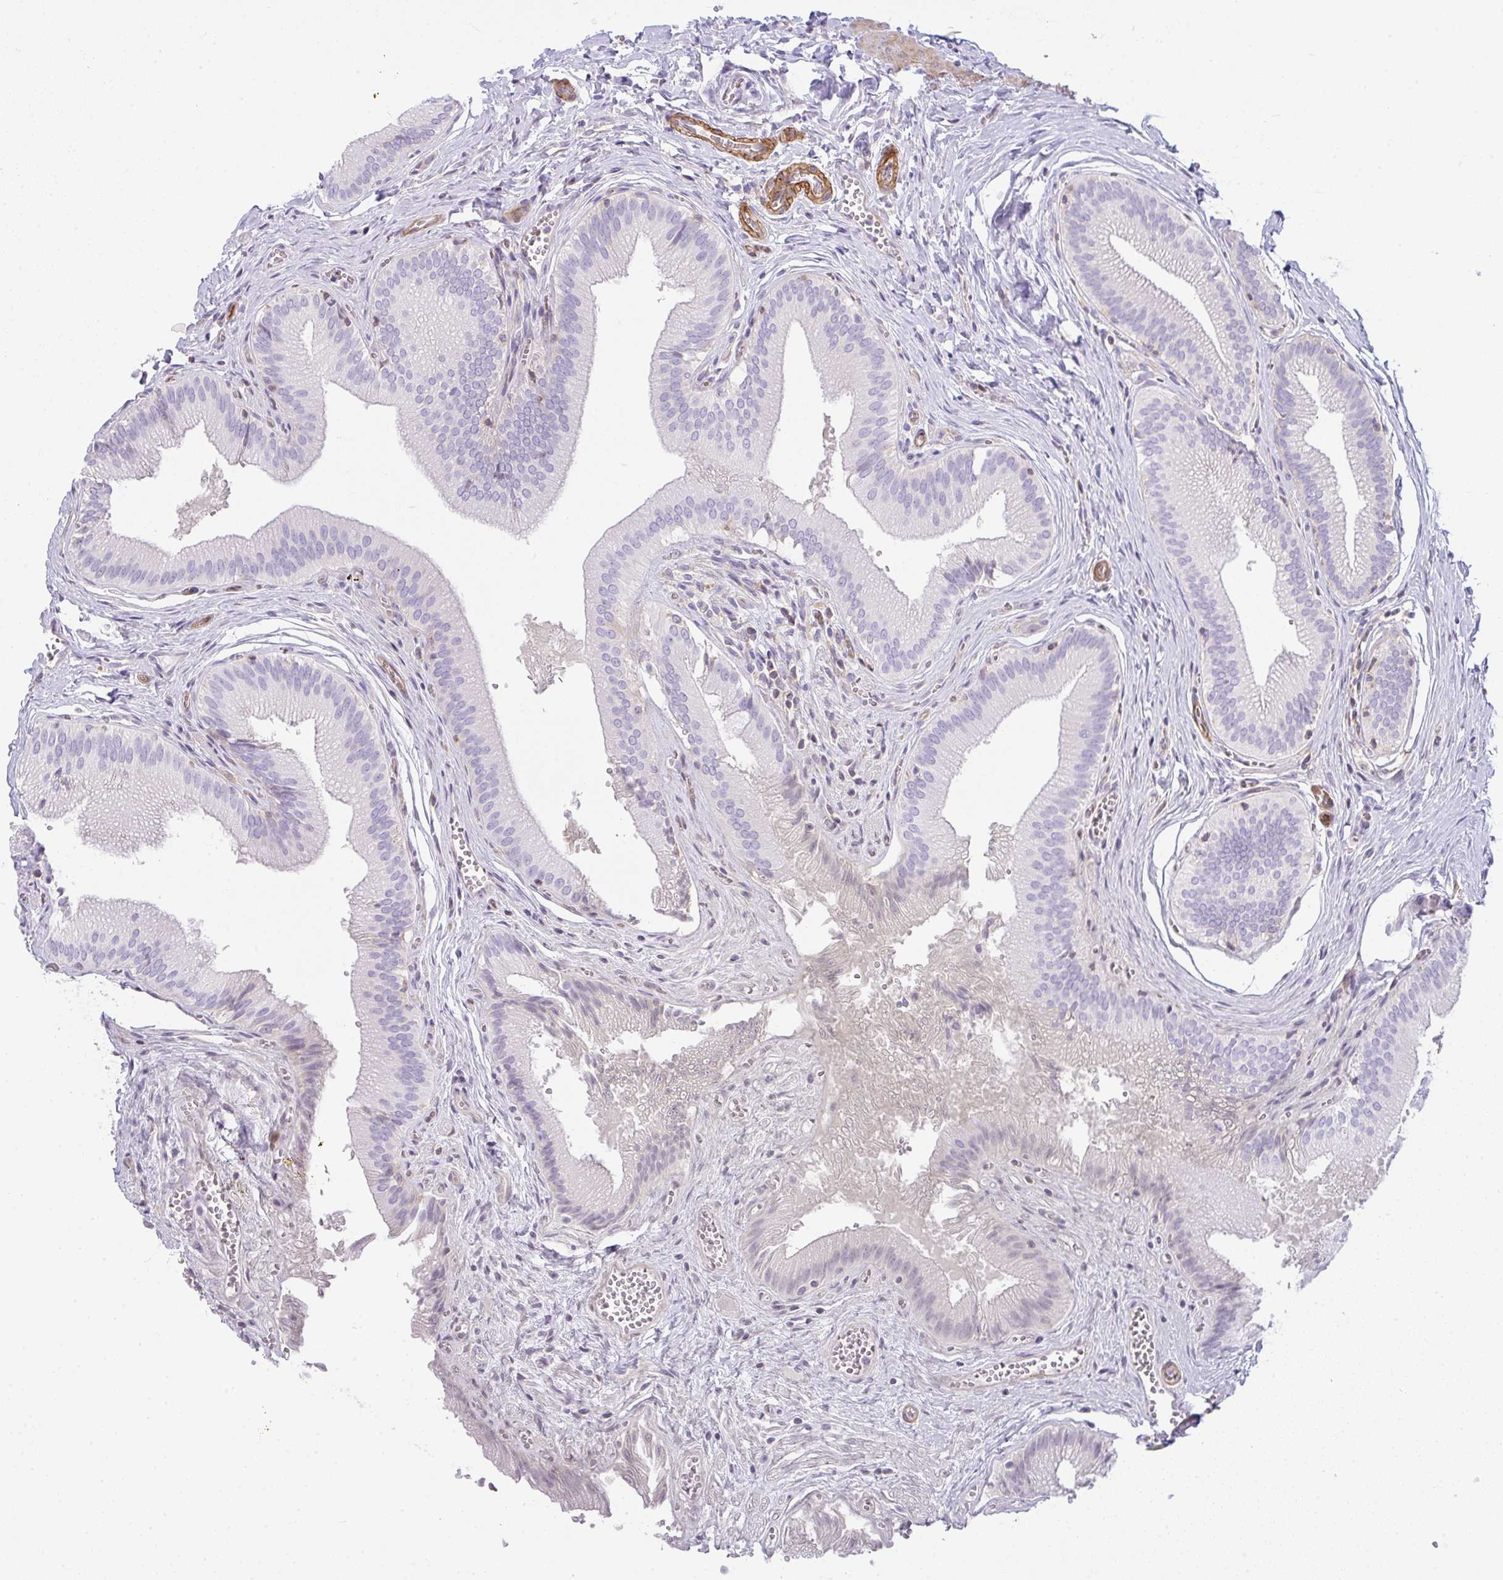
{"staining": {"intensity": "weak", "quantity": "<25%", "location": "cytoplasmic/membranous"}, "tissue": "gallbladder", "cell_type": "Glandular cells", "image_type": "normal", "snomed": [{"axis": "morphology", "description": "Normal tissue, NOS"}, {"axis": "topography", "description": "Gallbladder"}], "caption": "A photomicrograph of gallbladder stained for a protein demonstrates no brown staining in glandular cells.", "gene": "CDRT15", "patient": {"sex": "male", "age": 17}}